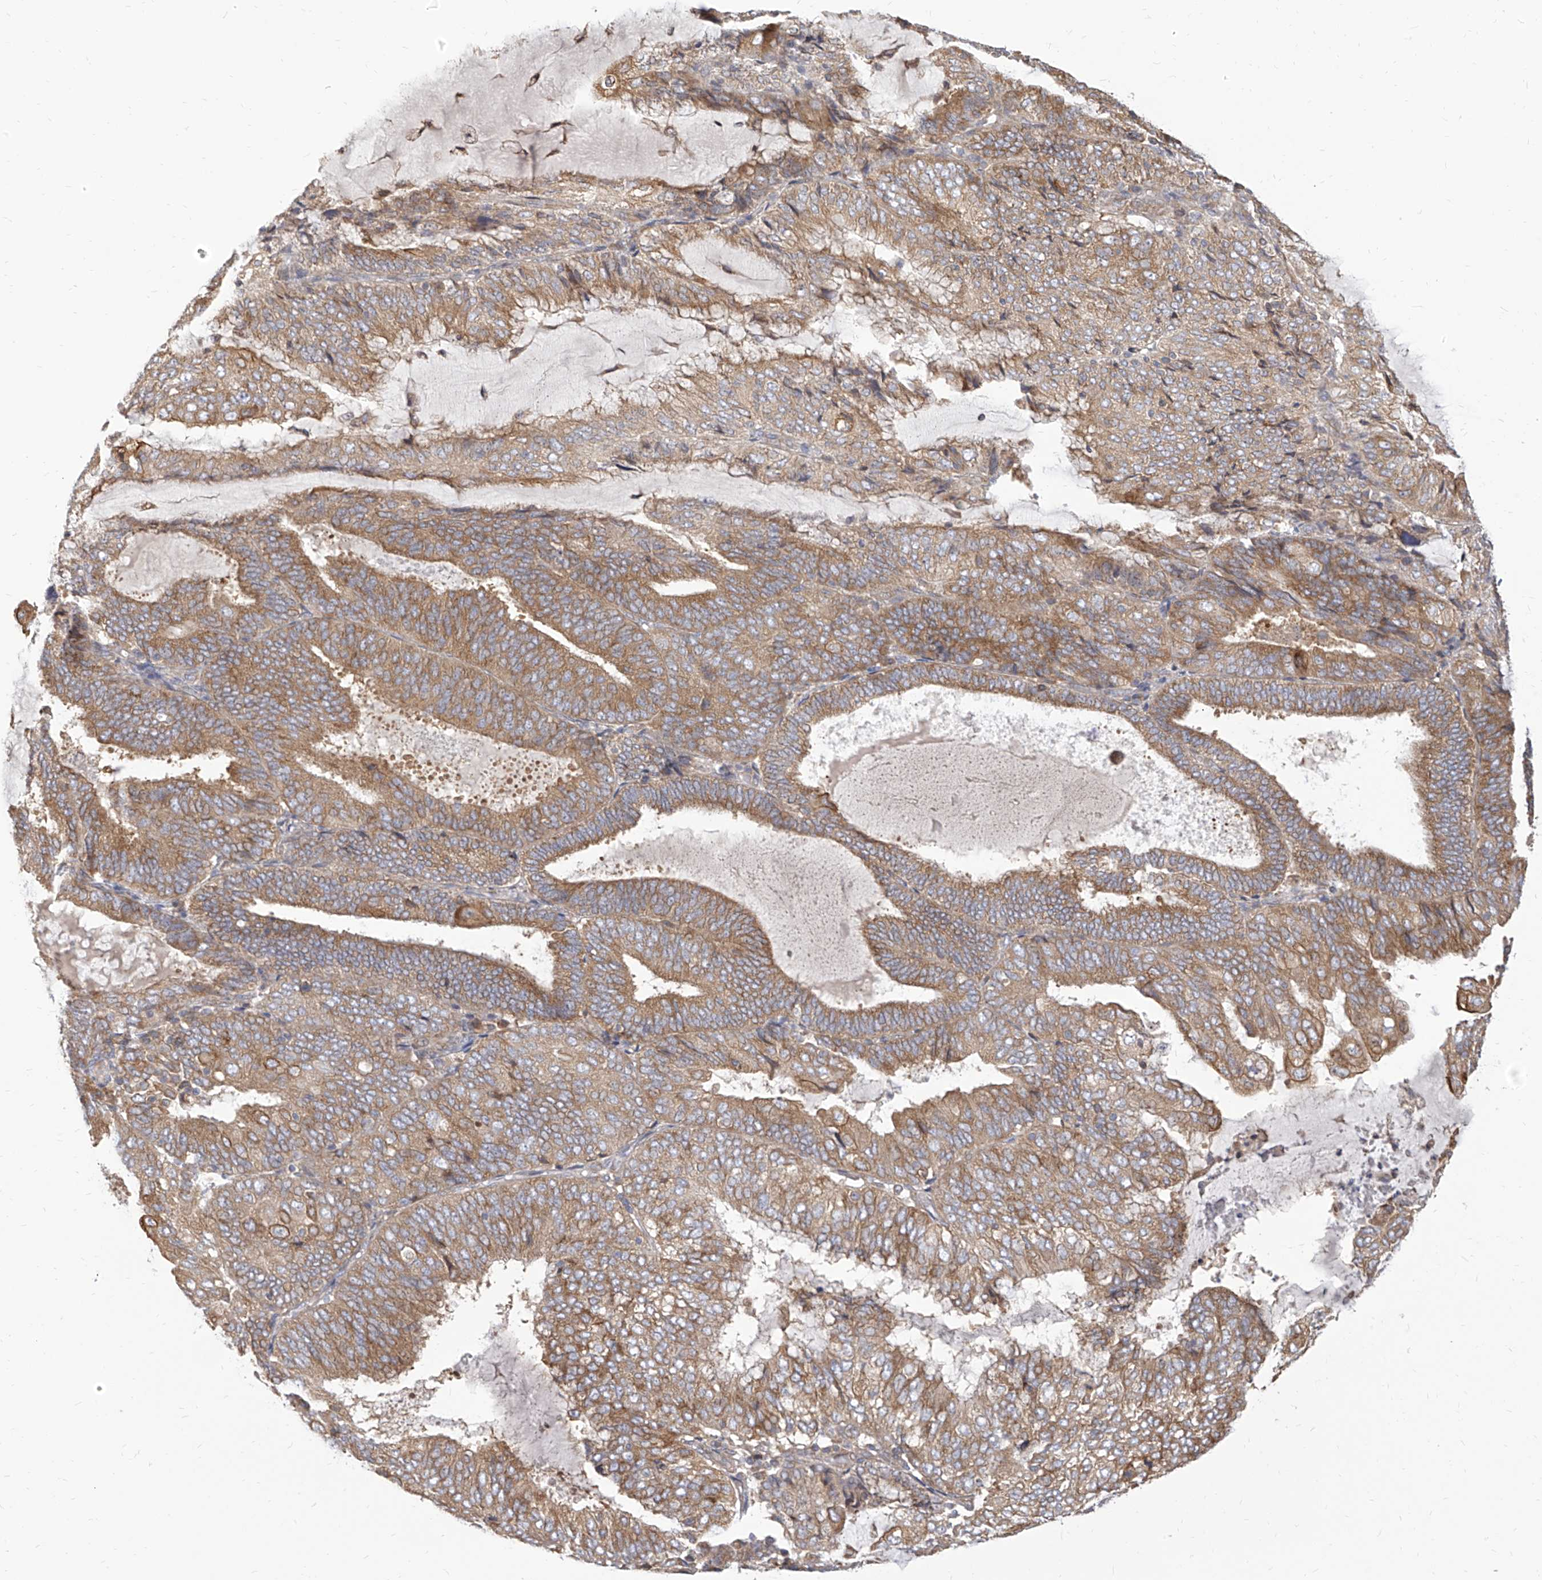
{"staining": {"intensity": "moderate", "quantity": ">75%", "location": "cytoplasmic/membranous"}, "tissue": "endometrial cancer", "cell_type": "Tumor cells", "image_type": "cancer", "snomed": [{"axis": "morphology", "description": "Adenocarcinoma, NOS"}, {"axis": "topography", "description": "Endometrium"}], "caption": "Moderate cytoplasmic/membranous protein expression is present in about >75% of tumor cells in adenocarcinoma (endometrial).", "gene": "FAM83B", "patient": {"sex": "female", "age": 81}}